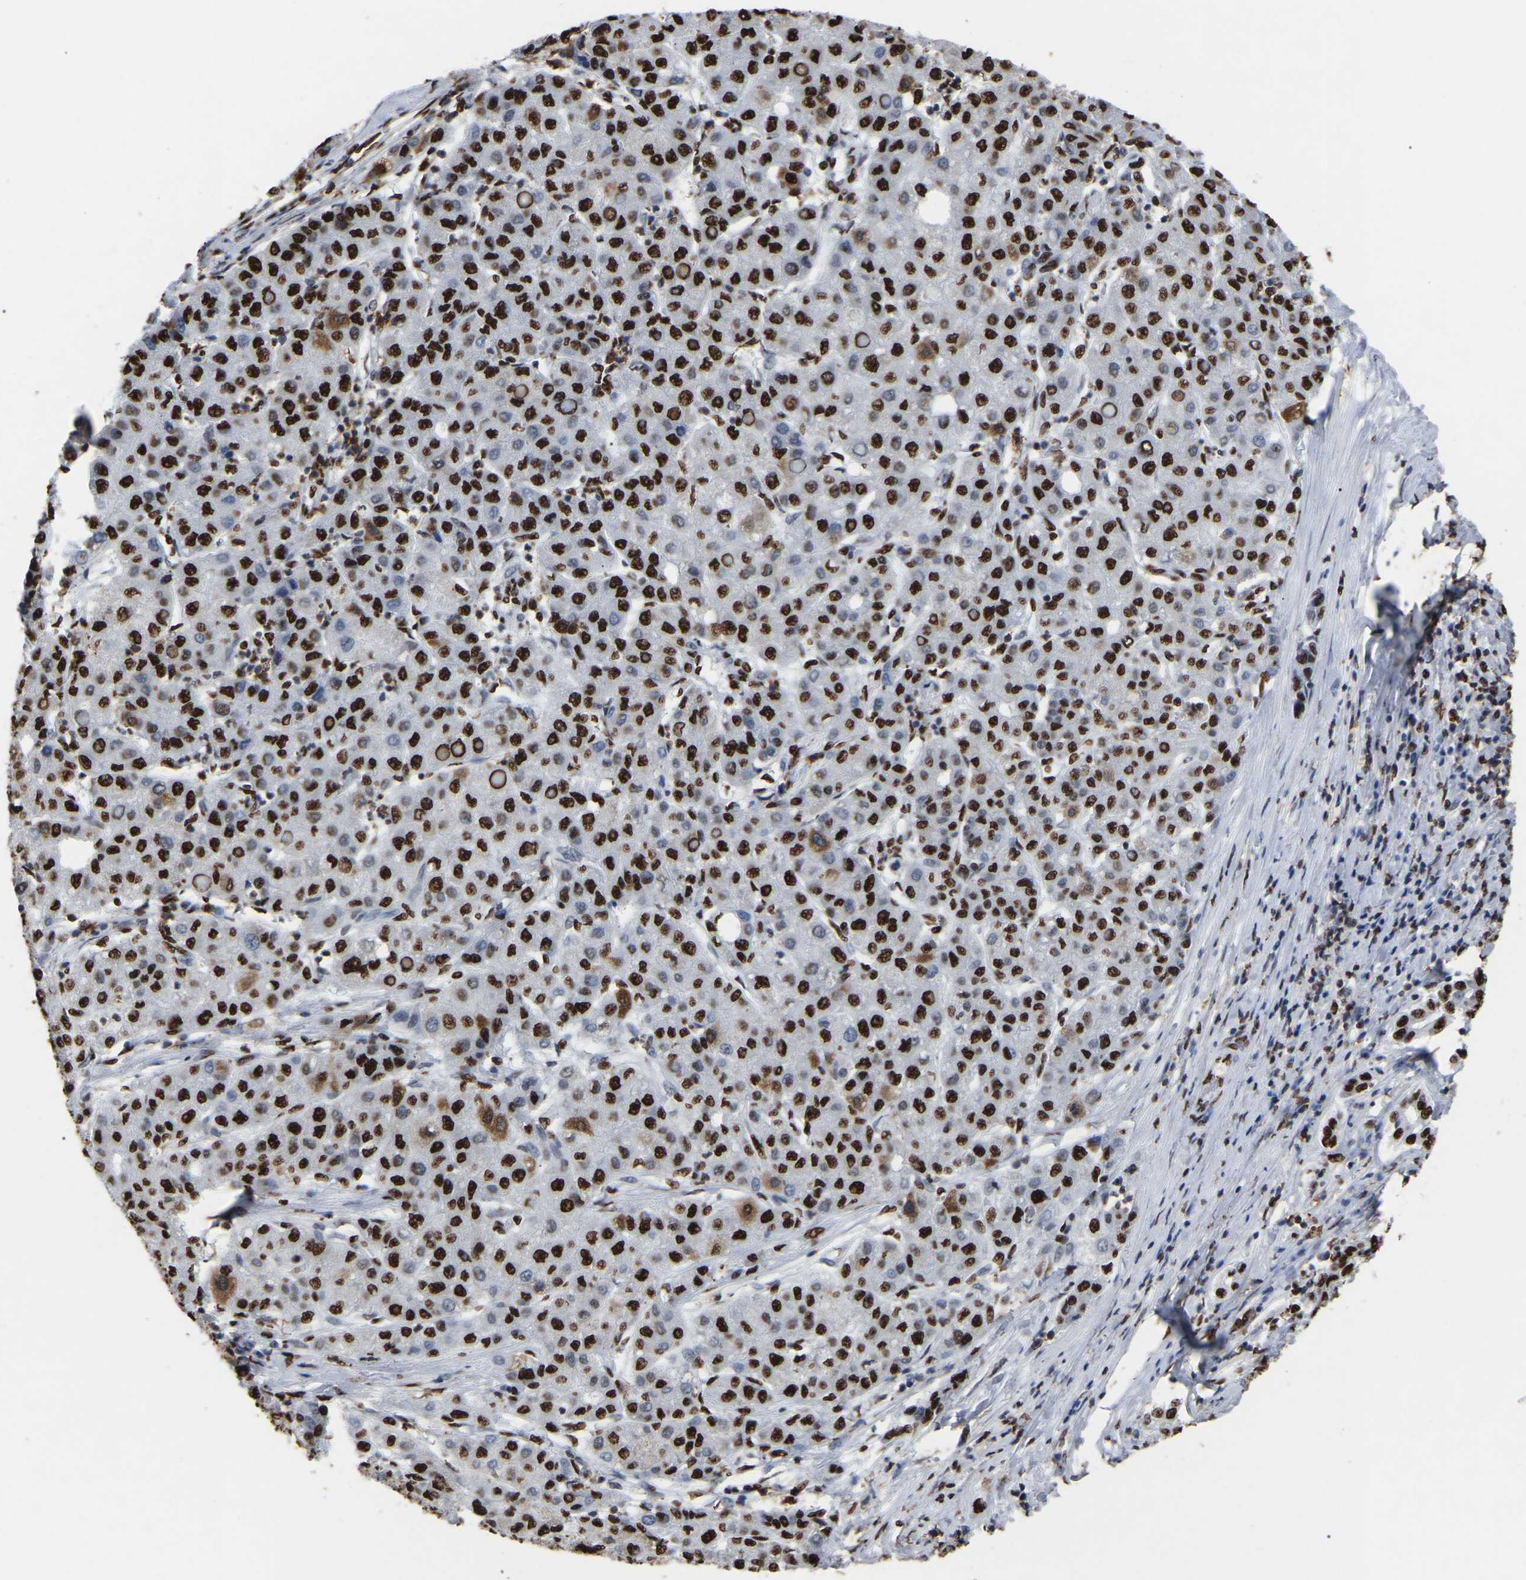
{"staining": {"intensity": "strong", "quantity": ">75%", "location": "nuclear"}, "tissue": "liver cancer", "cell_type": "Tumor cells", "image_type": "cancer", "snomed": [{"axis": "morphology", "description": "Carcinoma, Hepatocellular, NOS"}, {"axis": "topography", "description": "Liver"}], "caption": "The micrograph reveals a brown stain indicating the presence of a protein in the nuclear of tumor cells in liver cancer (hepatocellular carcinoma). (DAB IHC, brown staining for protein, blue staining for nuclei).", "gene": "RBL2", "patient": {"sex": "male", "age": 65}}